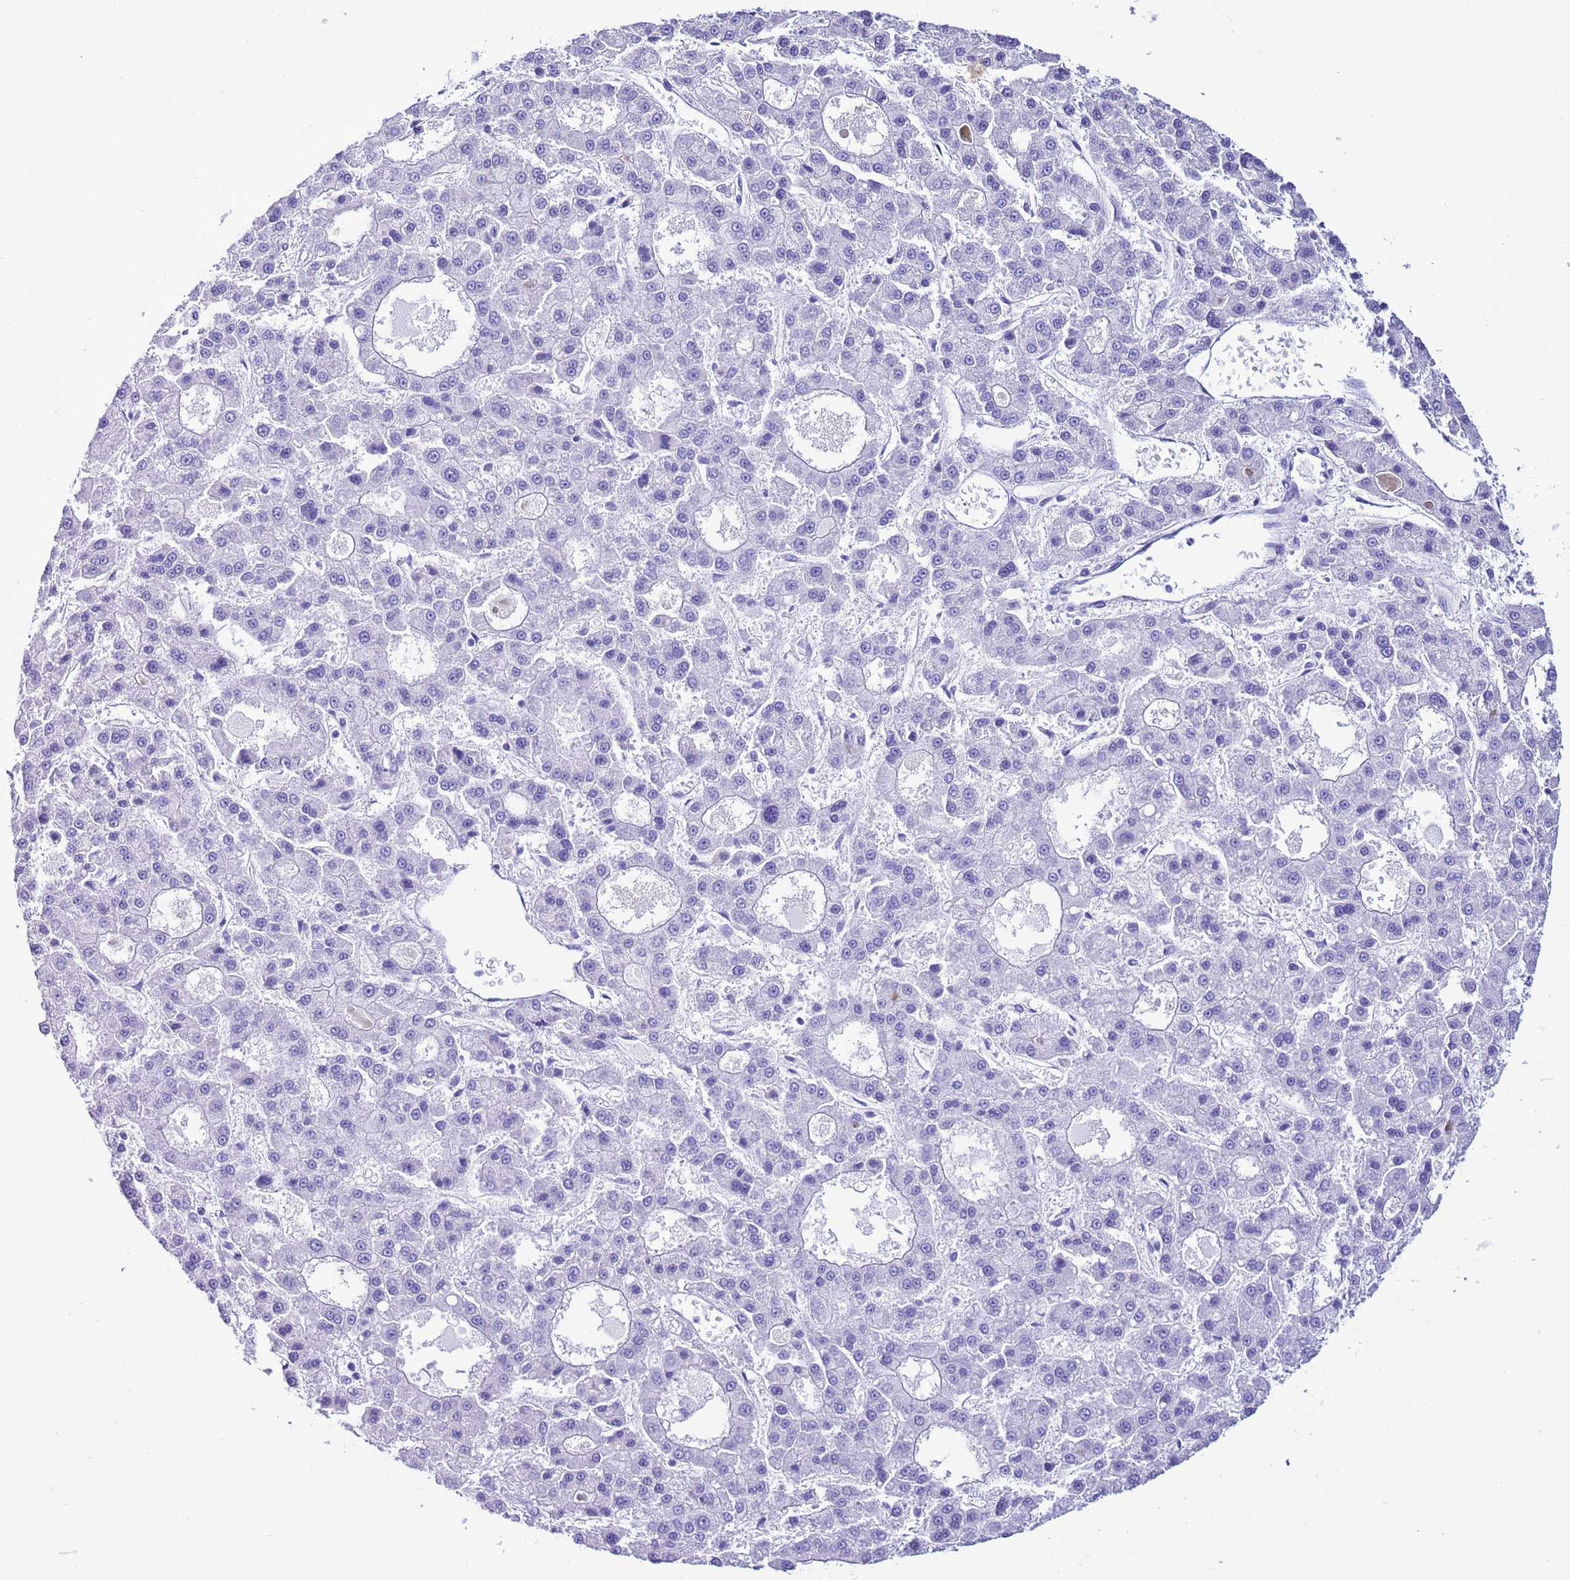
{"staining": {"intensity": "negative", "quantity": "none", "location": "none"}, "tissue": "liver cancer", "cell_type": "Tumor cells", "image_type": "cancer", "snomed": [{"axis": "morphology", "description": "Carcinoma, Hepatocellular, NOS"}, {"axis": "topography", "description": "Liver"}], "caption": "A photomicrograph of human liver cancer is negative for staining in tumor cells.", "gene": "KCNC1", "patient": {"sex": "male", "age": 70}}